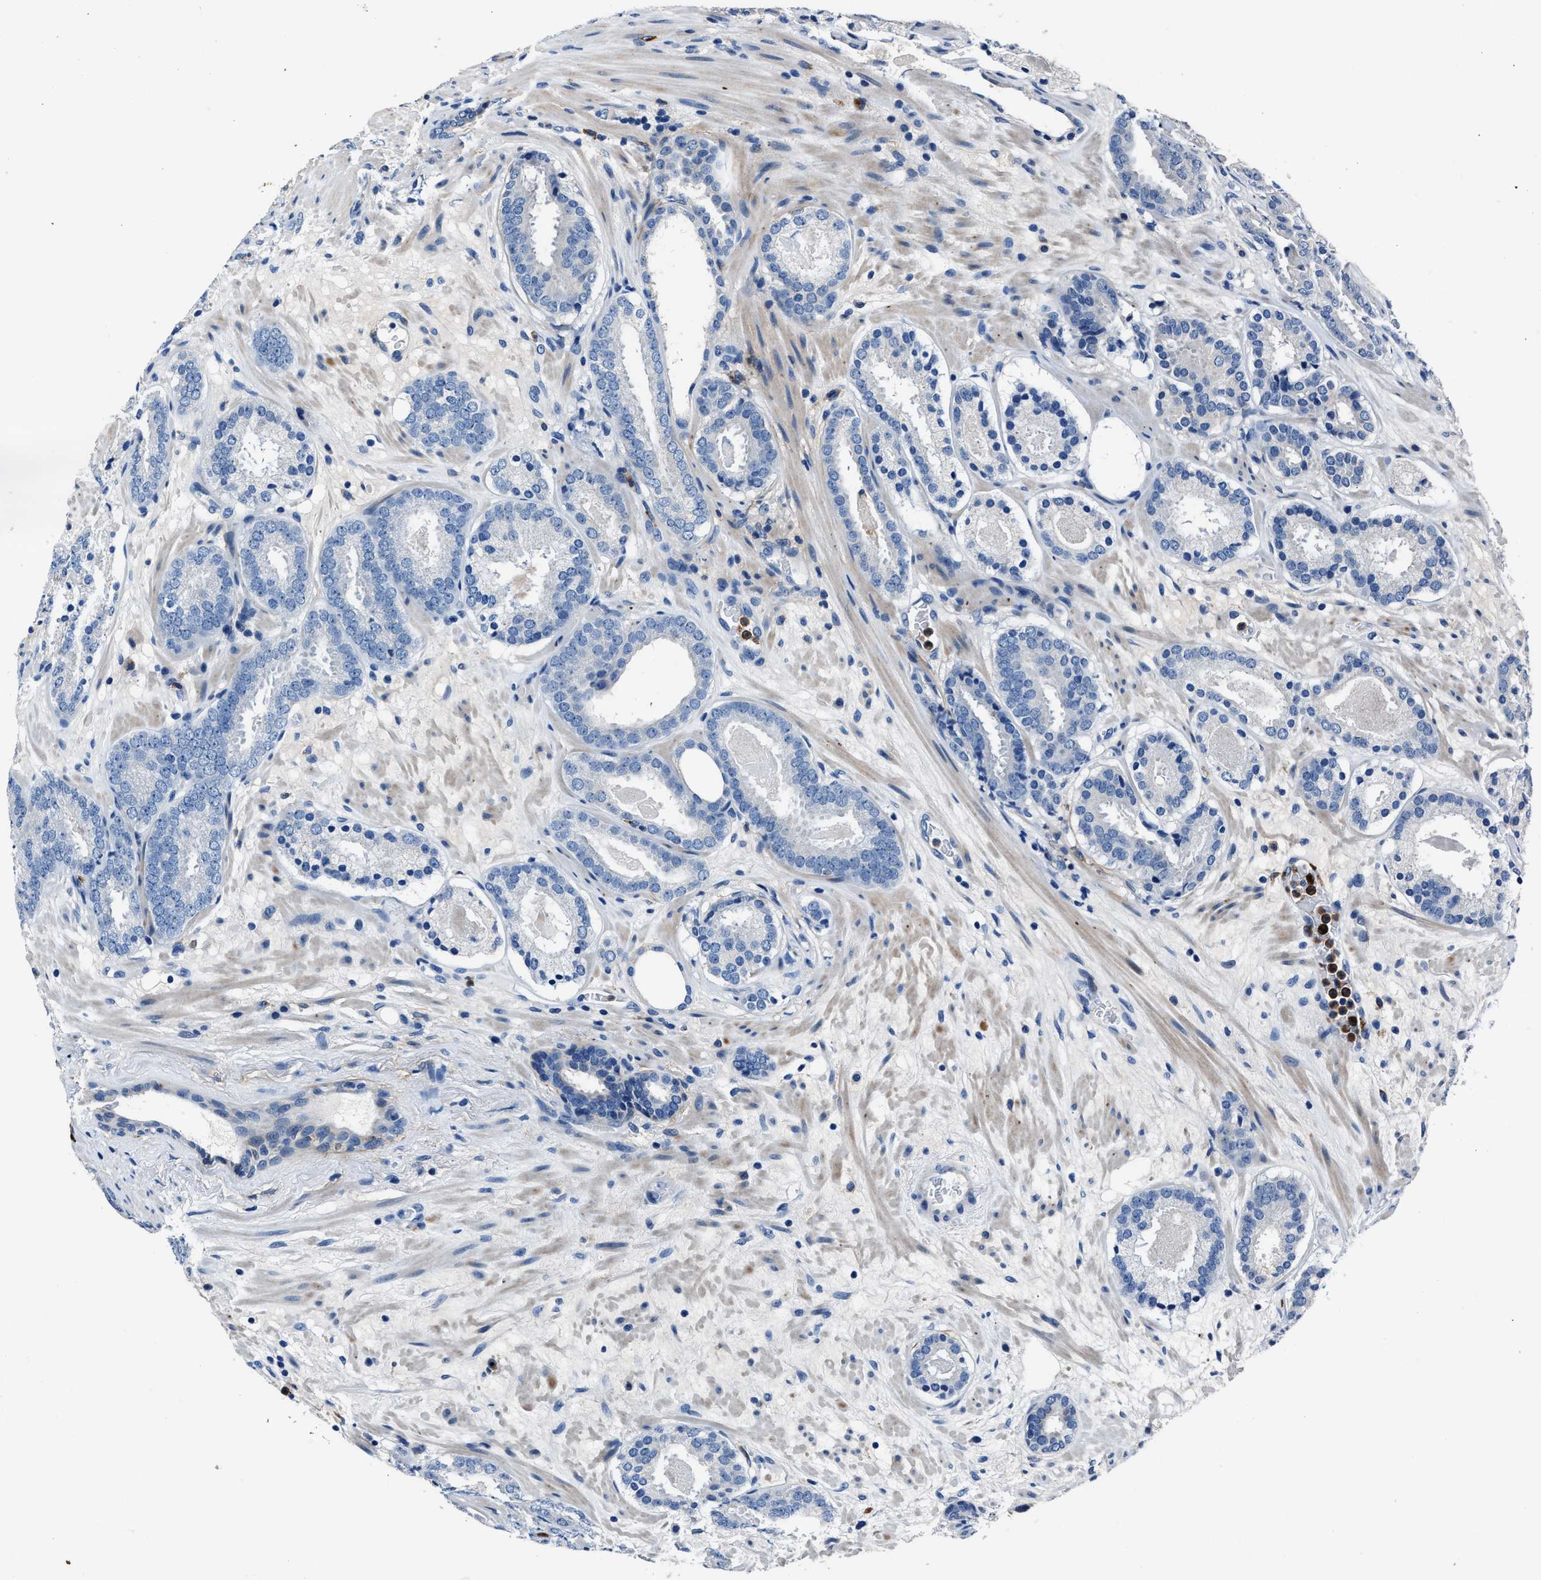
{"staining": {"intensity": "negative", "quantity": "none", "location": "none"}, "tissue": "prostate cancer", "cell_type": "Tumor cells", "image_type": "cancer", "snomed": [{"axis": "morphology", "description": "Adenocarcinoma, Low grade"}, {"axis": "topography", "description": "Prostate"}], "caption": "Prostate cancer stained for a protein using immunohistochemistry (IHC) demonstrates no staining tumor cells.", "gene": "FGL2", "patient": {"sex": "male", "age": 69}}